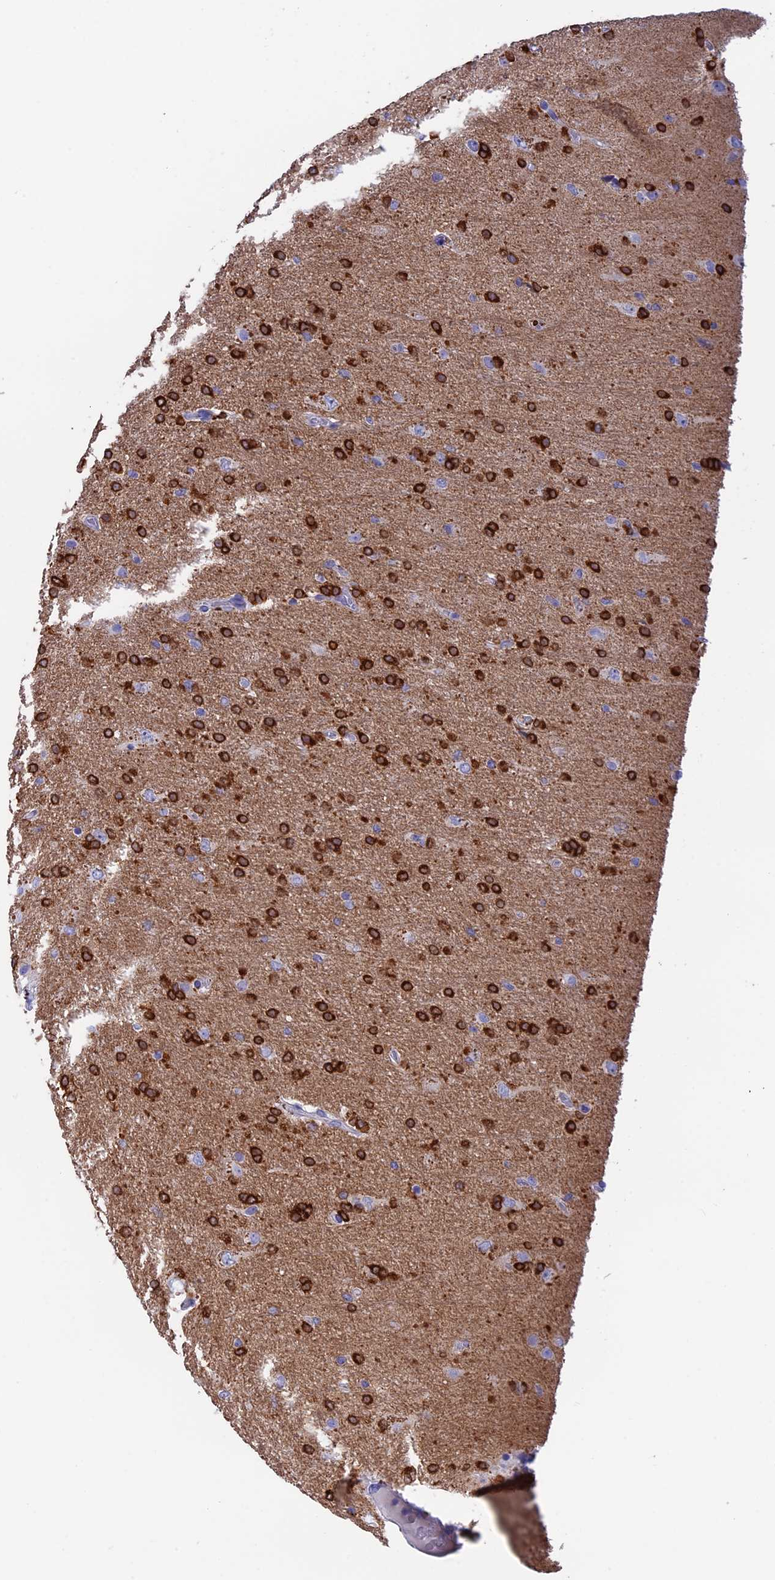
{"staining": {"intensity": "strong", "quantity": "<25%", "location": "cytoplasmic/membranous"}, "tissue": "glioma", "cell_type": "Tumor cells", "image_type": "cancer", "snomed": [{"axis": "morphology", "description": "Glioma, malignant, High grade"}, {"axis": "topography", "description": "Brain"}], "caption": "Human malignant glioma (high-grade) stained with a protein marker exhibits strong staining in tumor cells.", "gene": "BTBD19", "patient": {"sex": "male", "age": 72}}